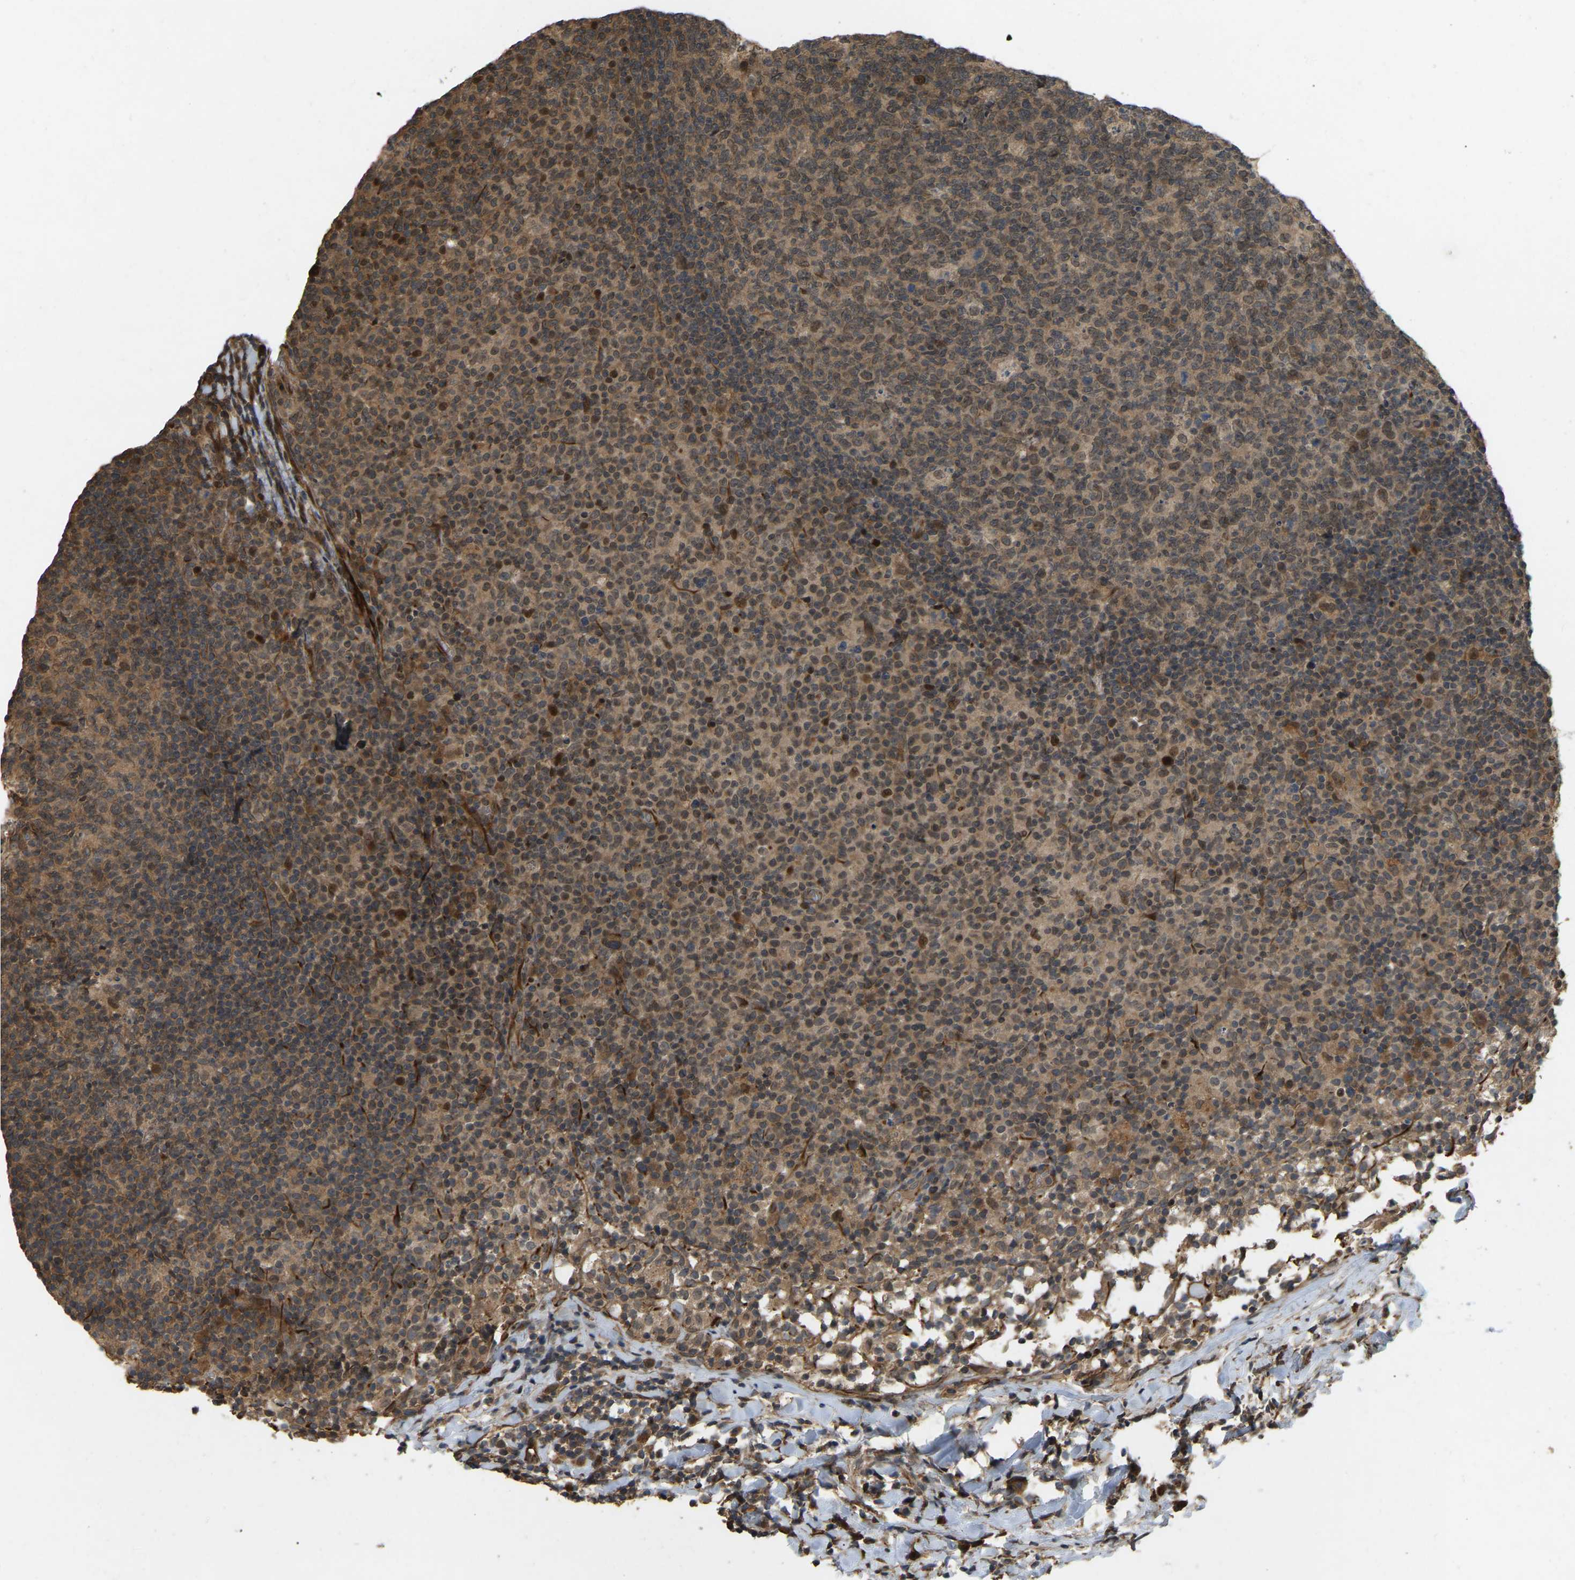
{"staining": {"intensity": "moderate", "quantity": ">75%", "location": "cytoplasmic/membranous,nuclear"}, "tissue": "lymph node", "cell_type": "Germinal center cells", "image_type": "normal", "snomed": [{"axis": "morphology", "description": "Normal tissue, NOS"}, {"axis": "morphology", "description": "Inflammation, NOS"}, {"axis": "topography", "description": "Lymph node"}], "caption": "IHC of benign human lymph node demonstrates medium levels of moderate cytoplasmic/membranous,nuclear positivity in about >75% of germinal center cells.", "gene": "KIAA1549", "patient": {"sex": "male", "age": 55}}